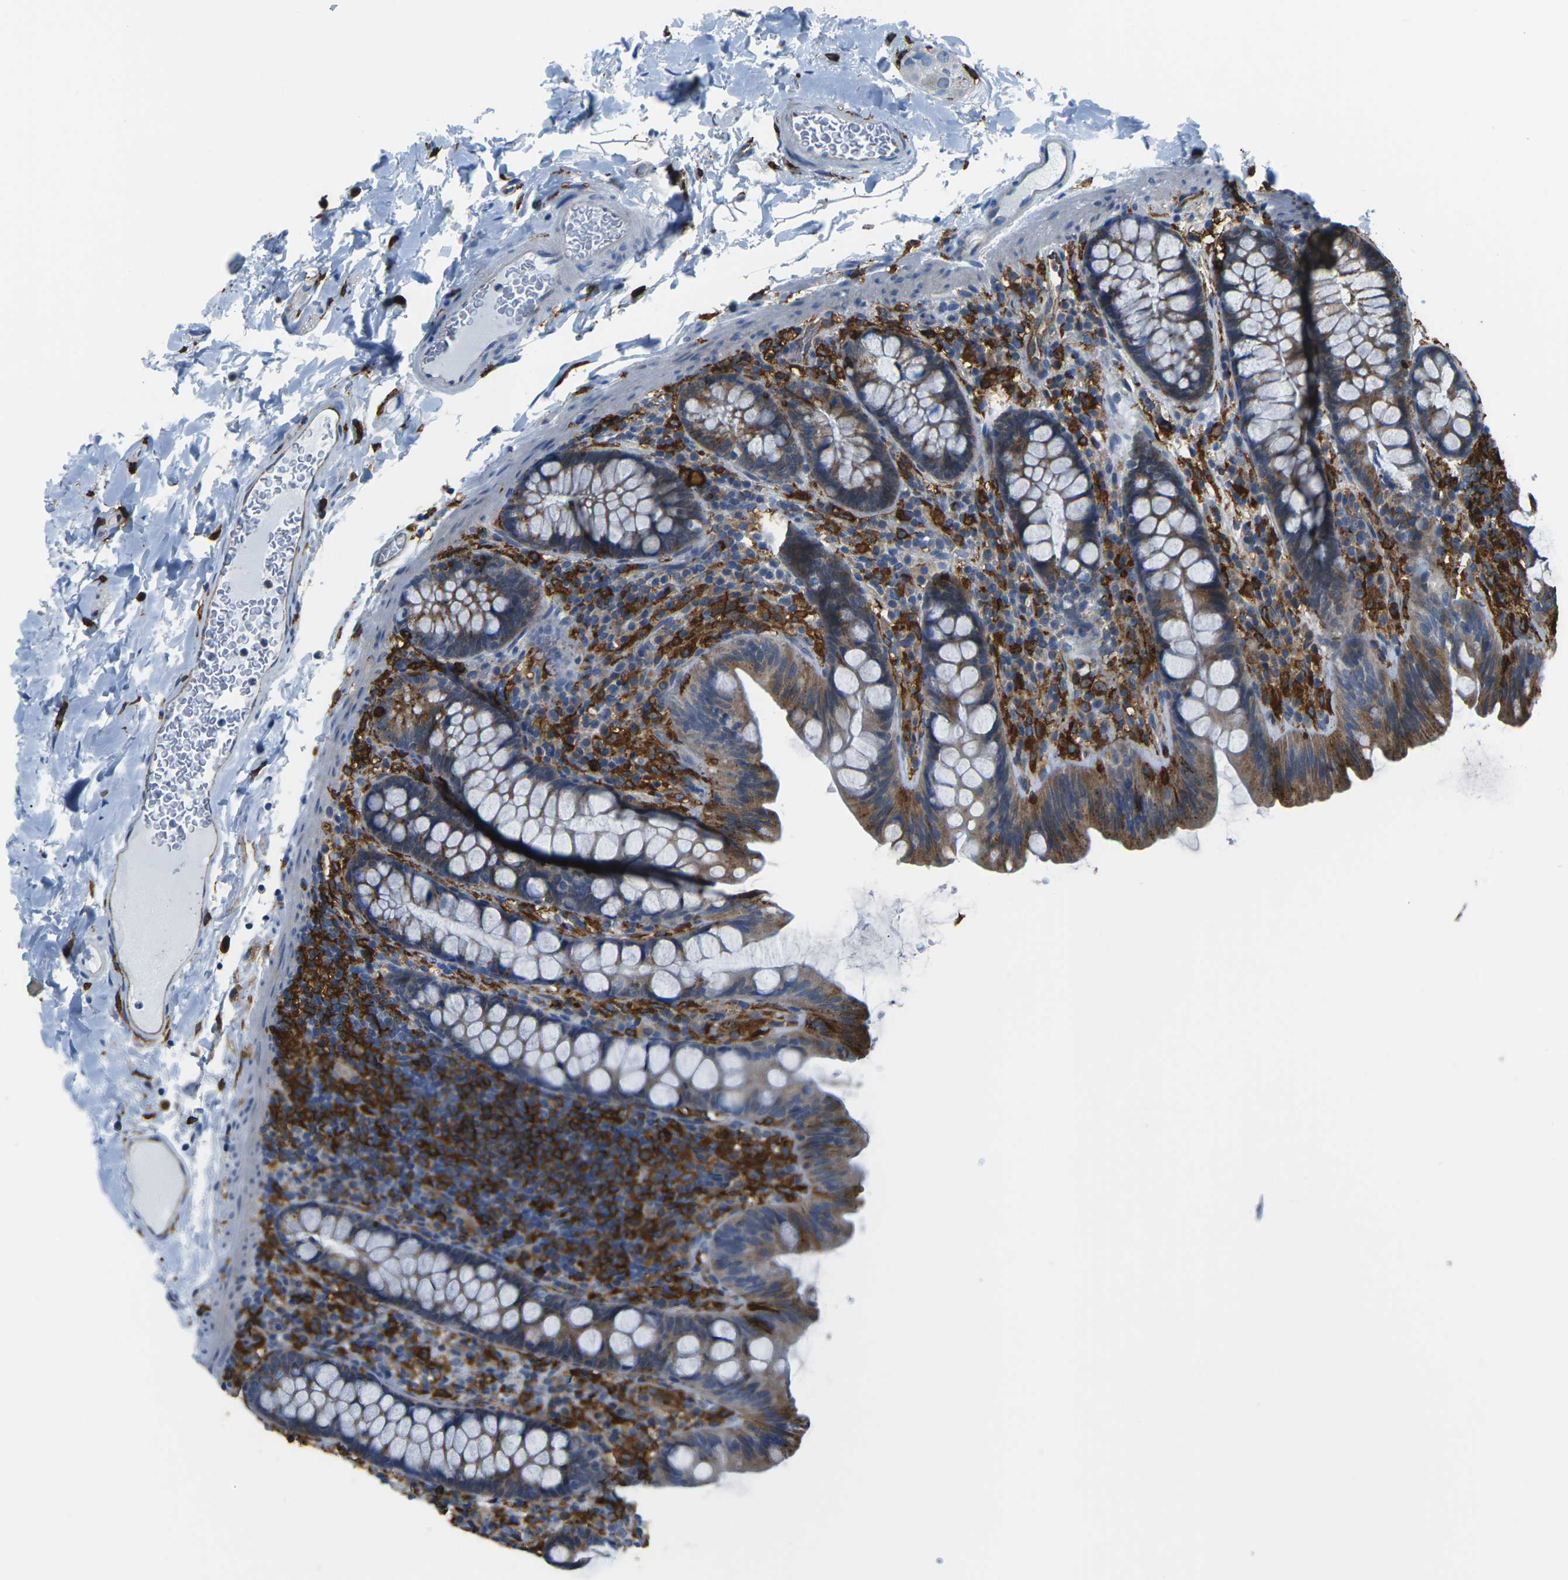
{"staining": {"intensity": "strong", "quantity": ">75%", "location": "cytoplasmic/membranous"}, "tissue": "colon", "cell_type": "Endothelial cells", "image_type": "normal", "snomed": [{"axis": "morphology", "description": "Normal tissue, NOS"}, {"axis": "topography", "description": "Colon"}], "caption": "Brown immunohistochemical staining in benign colon shows strong cytoplasmic/membranous staining in about >75% of endothelial cells.", "gene": "PTPN1", "patient": {"sex": "female", "age": 80}}